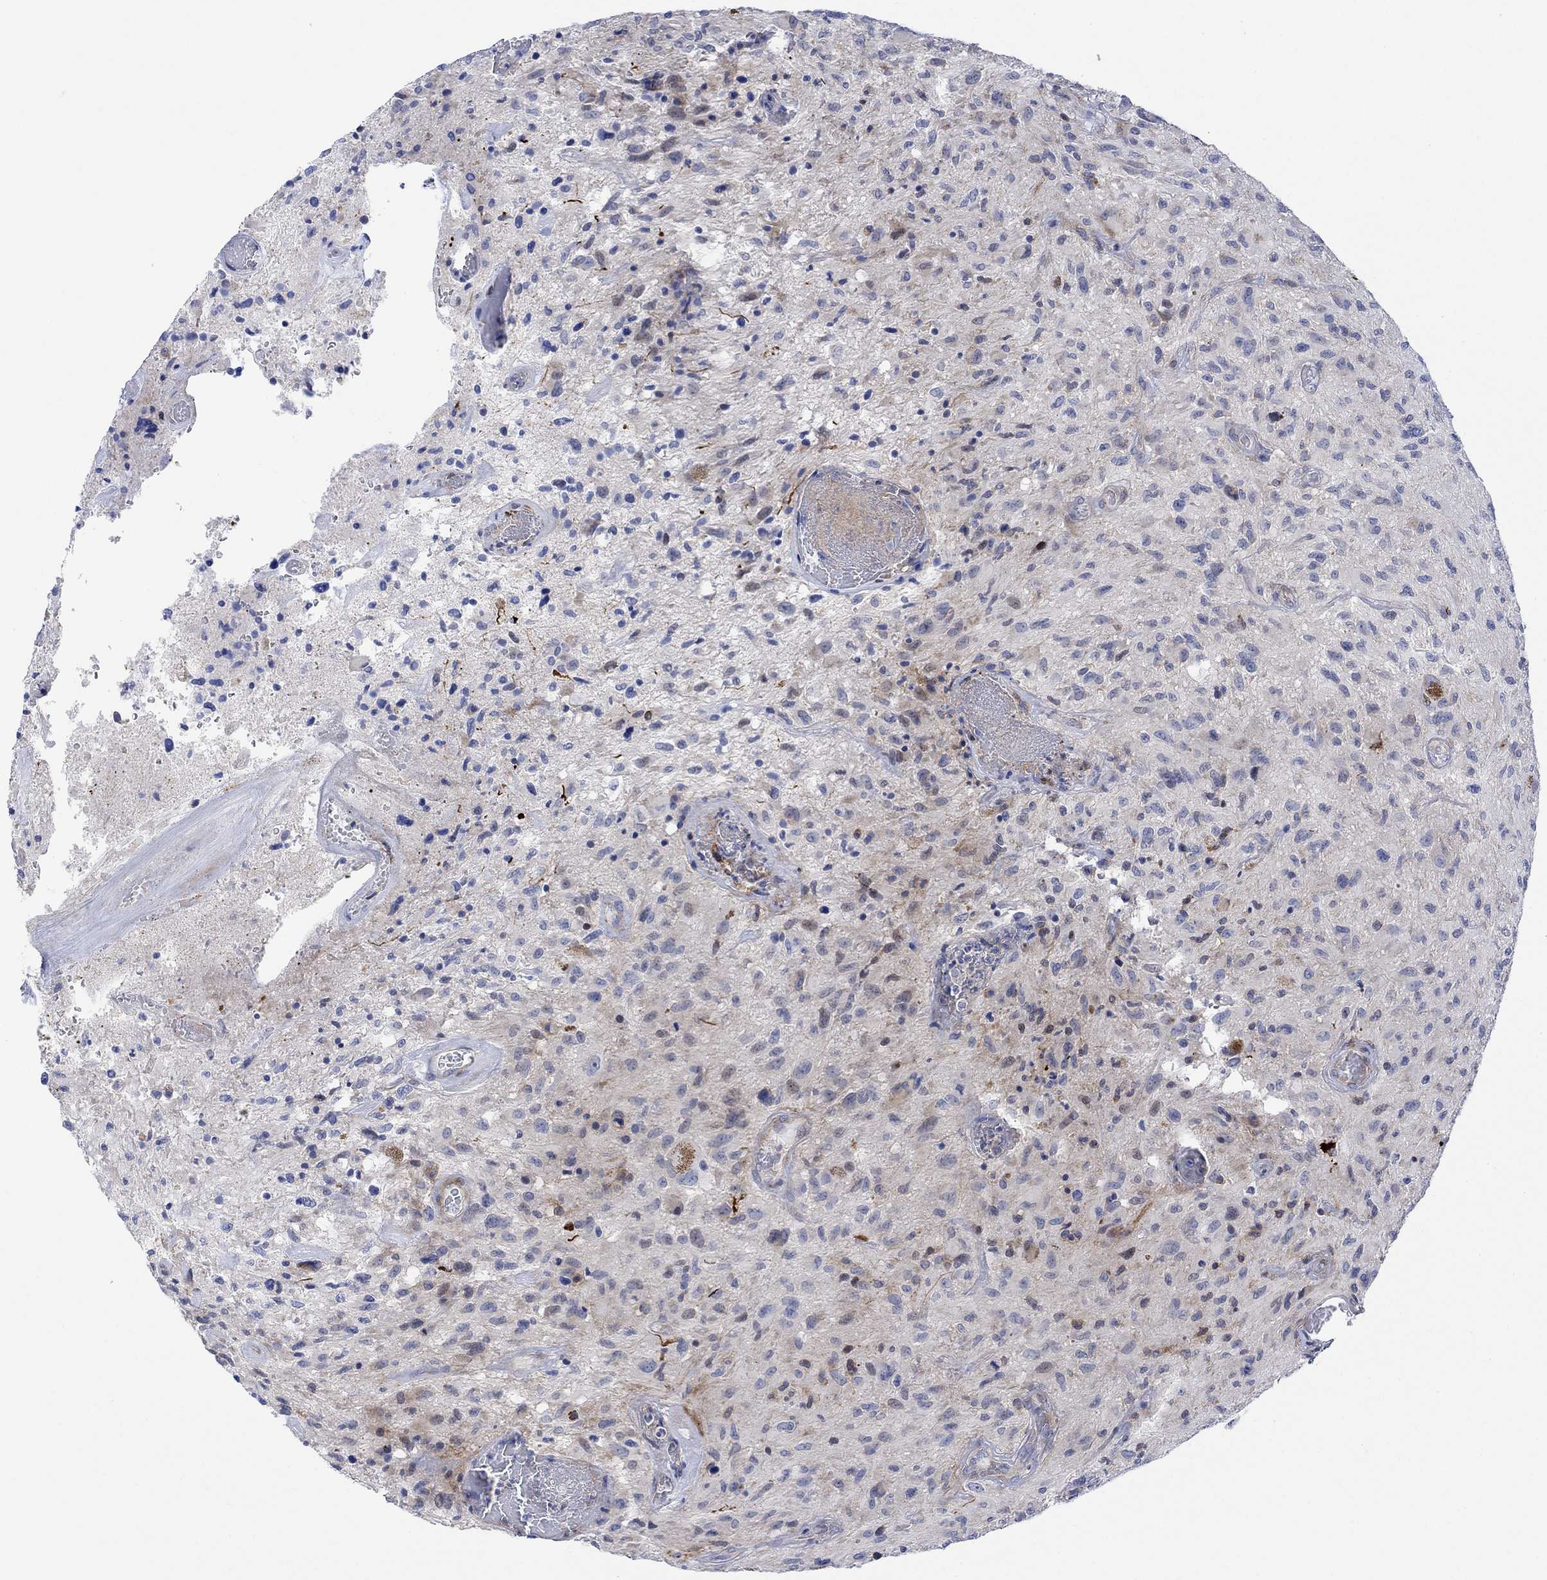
{"staining": {"intensity": "negative", "quantity": "none", "location": "none"}, "tissue": "glioma", "cell_type": "Tumor cells", "image_type": "cancer", "snomed": [{"axis": "morphology", "description": "Glioma, malignant, NOS"}, {"axis": "morphology", "description": "Glioma, malignant, High grade"}, {"axis": "topography", "description": "Brain"}], "caption": "An image of glioma (malignant) stained for a protein demonstrates no brown staining in tumor cells. (DAB (3,3'-diaminobenzidine) IHC visualized using brightfield microscopy, high magnification).", "gene": "ARSK", "patient": {"sex": "female", "age": 71}}